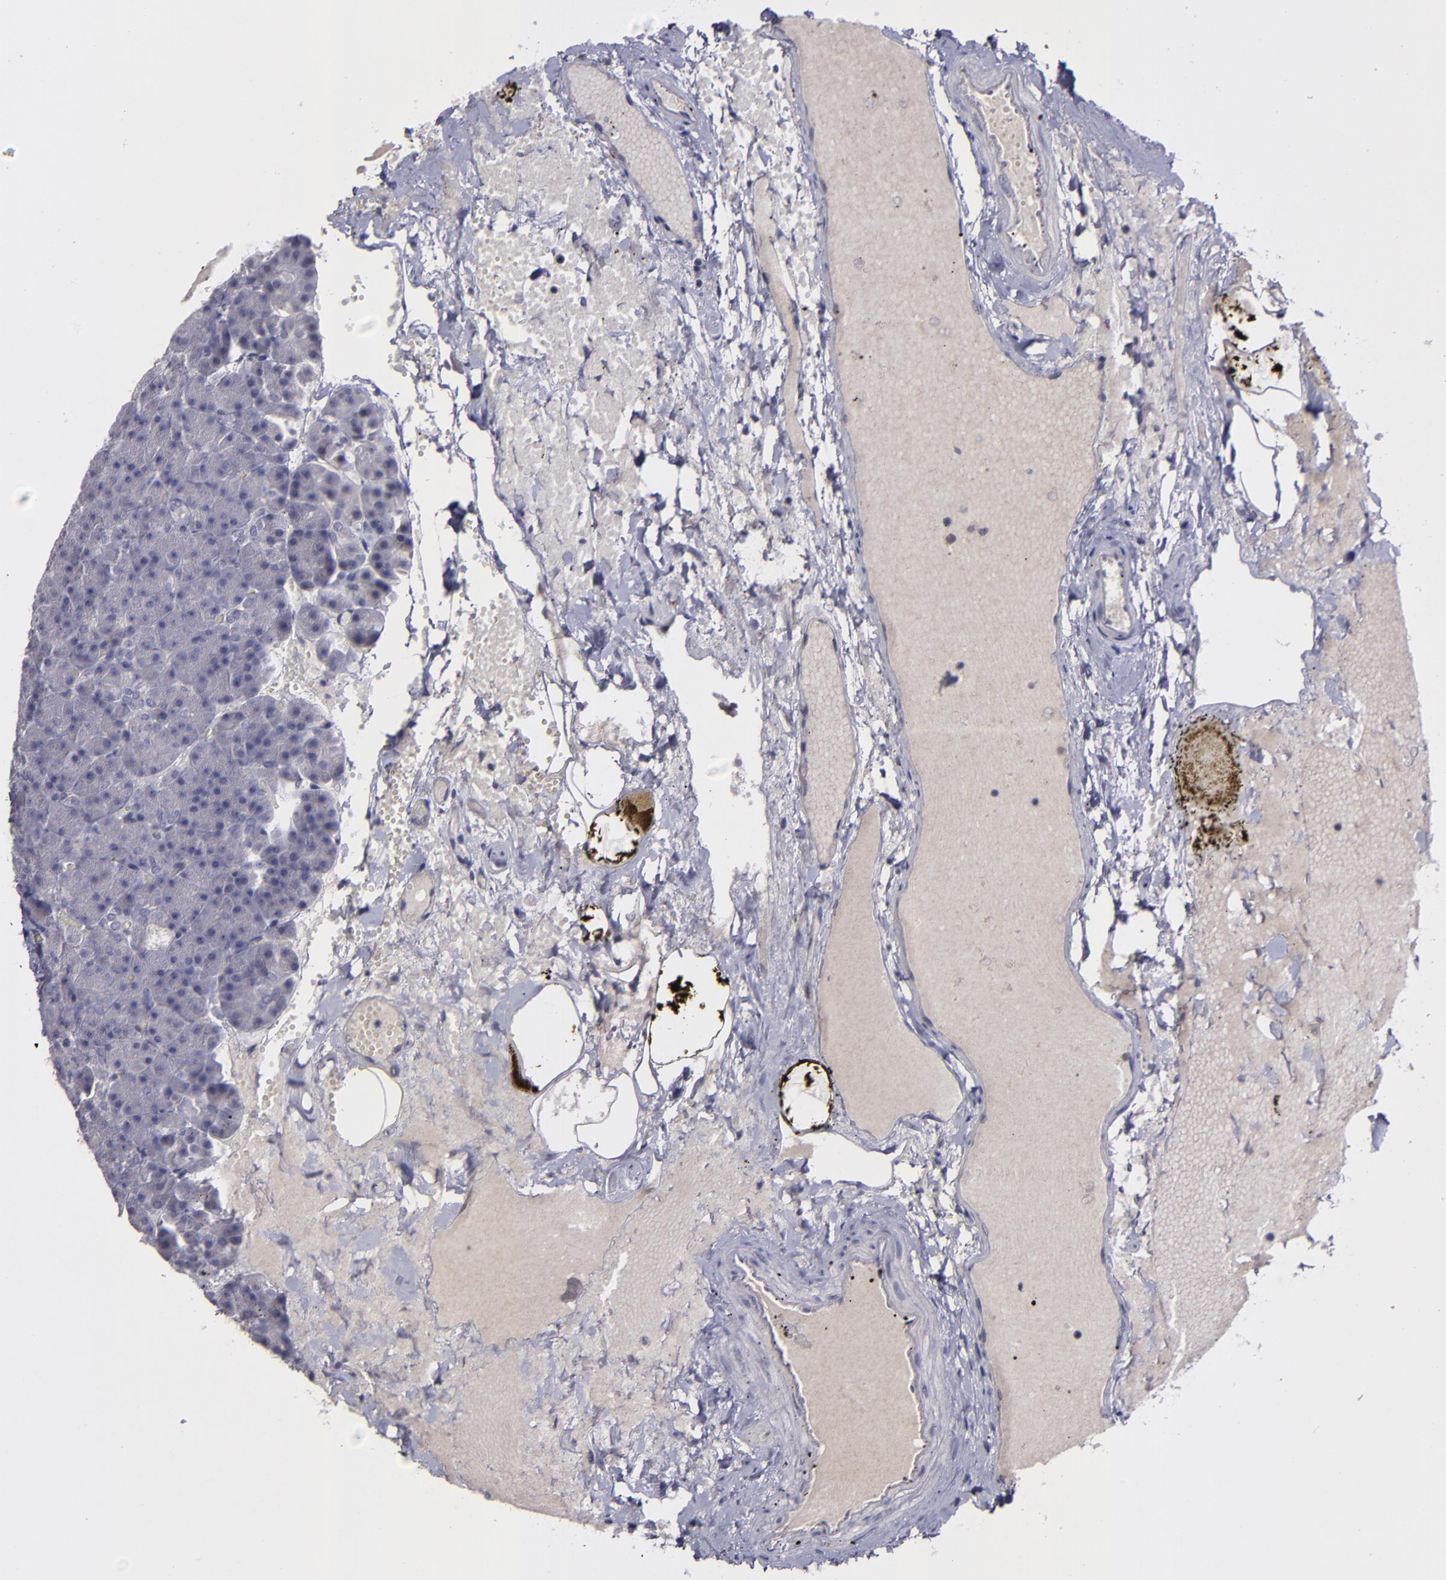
{"staining": {"intensity": "negative", "quantity": "none", "location": "none"}, "tissue": "pancreas", "cell_type": "Exocrine glandular cells", "image_type": "normal", "snomed": [{"axis": "morphology", "description": "Normal tissue, NOS"}, {"axis": "topography", "description": "Pancreas"}], "caption": "A high-resolution photomicrograph shows immunohistochemistry (IHC) staining of benign pancreas, which exhibits no significant expression in exocrine glandular cells. Nuclei are stained in blue.", "gene": "MASP1", "patient": {"sex": "female", "age": 35}}